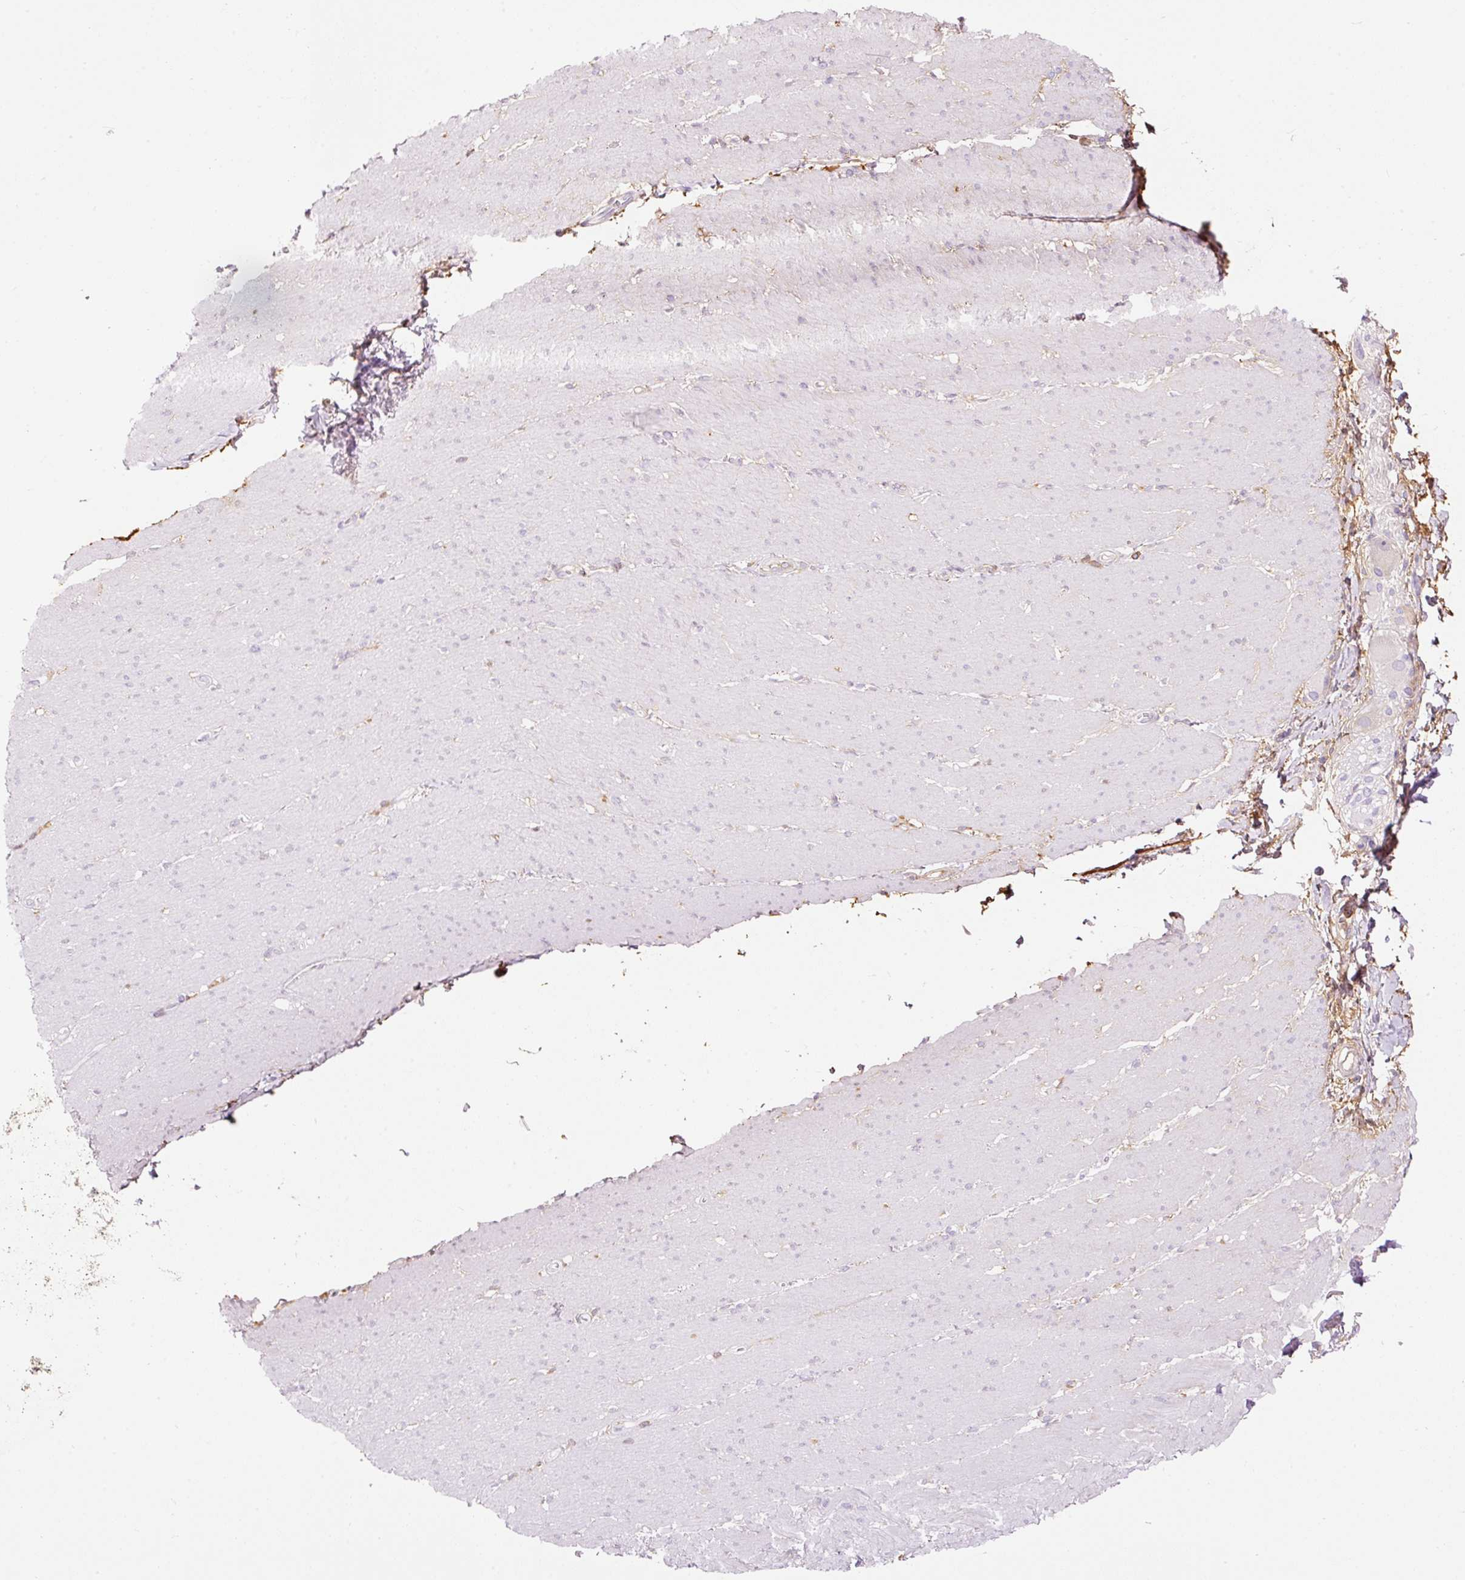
{"staining": {"intensity": "negative", "quantity": "none", "location": "none"}, "tissue": "smooth muscle", "cell_type": "Smooth muscle cells", "image_type": "normal", "snomed": [{"axis": "morphology", "description": "Normal tissue, NOS"}, {"axis": "topography", "description": "Smooth muscle"}, {"axis": "topography", "description": "Rectum"}], "caption": "Immunohistochemical staining of normal human smooth muscle displays no significant staining in smooth muscle cells.", "gene": "PRPF38B", "patient": {"sex": "male", "age": 53}}